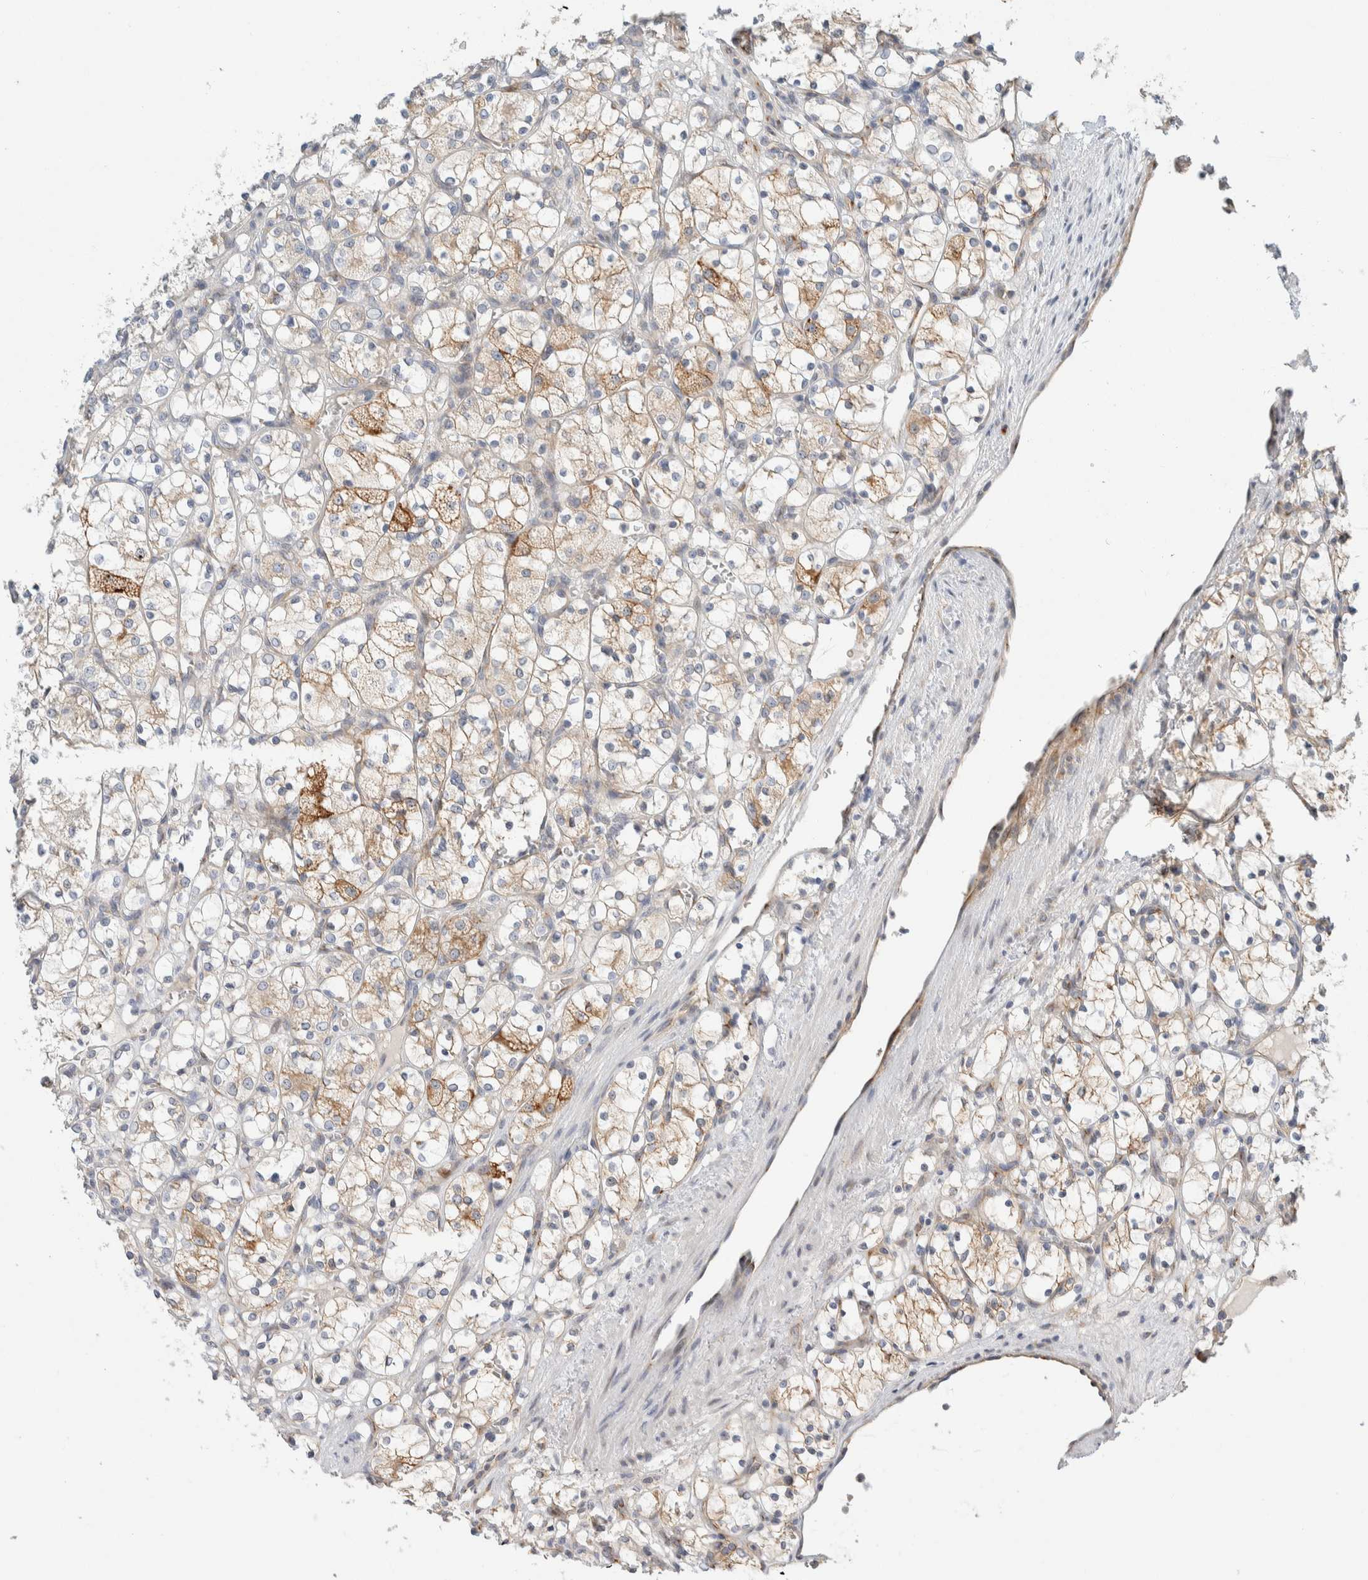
{"staining": {"intensity": "moderate", "quantity": ">75%", "location": "cytoplasmic/membranous"}, "tissue": "renal cancer", "cell_type": "Tumor cells", "image_type": "cancer", "snomed": [{"axis": "morphology", "description": "Adenocarcinoma, NOS"}, {"axis": "topography", "description": "Kidney"}], "caption": "This is an image of immunohistochemistry (IHC) staining of renal cancer (adenocarcinoma), which shows moderate expression in the cytoplasmic/membranous of tumor cells.", "gene": "TMEM184B", "patient": {"sex": "female", "age": 69}}